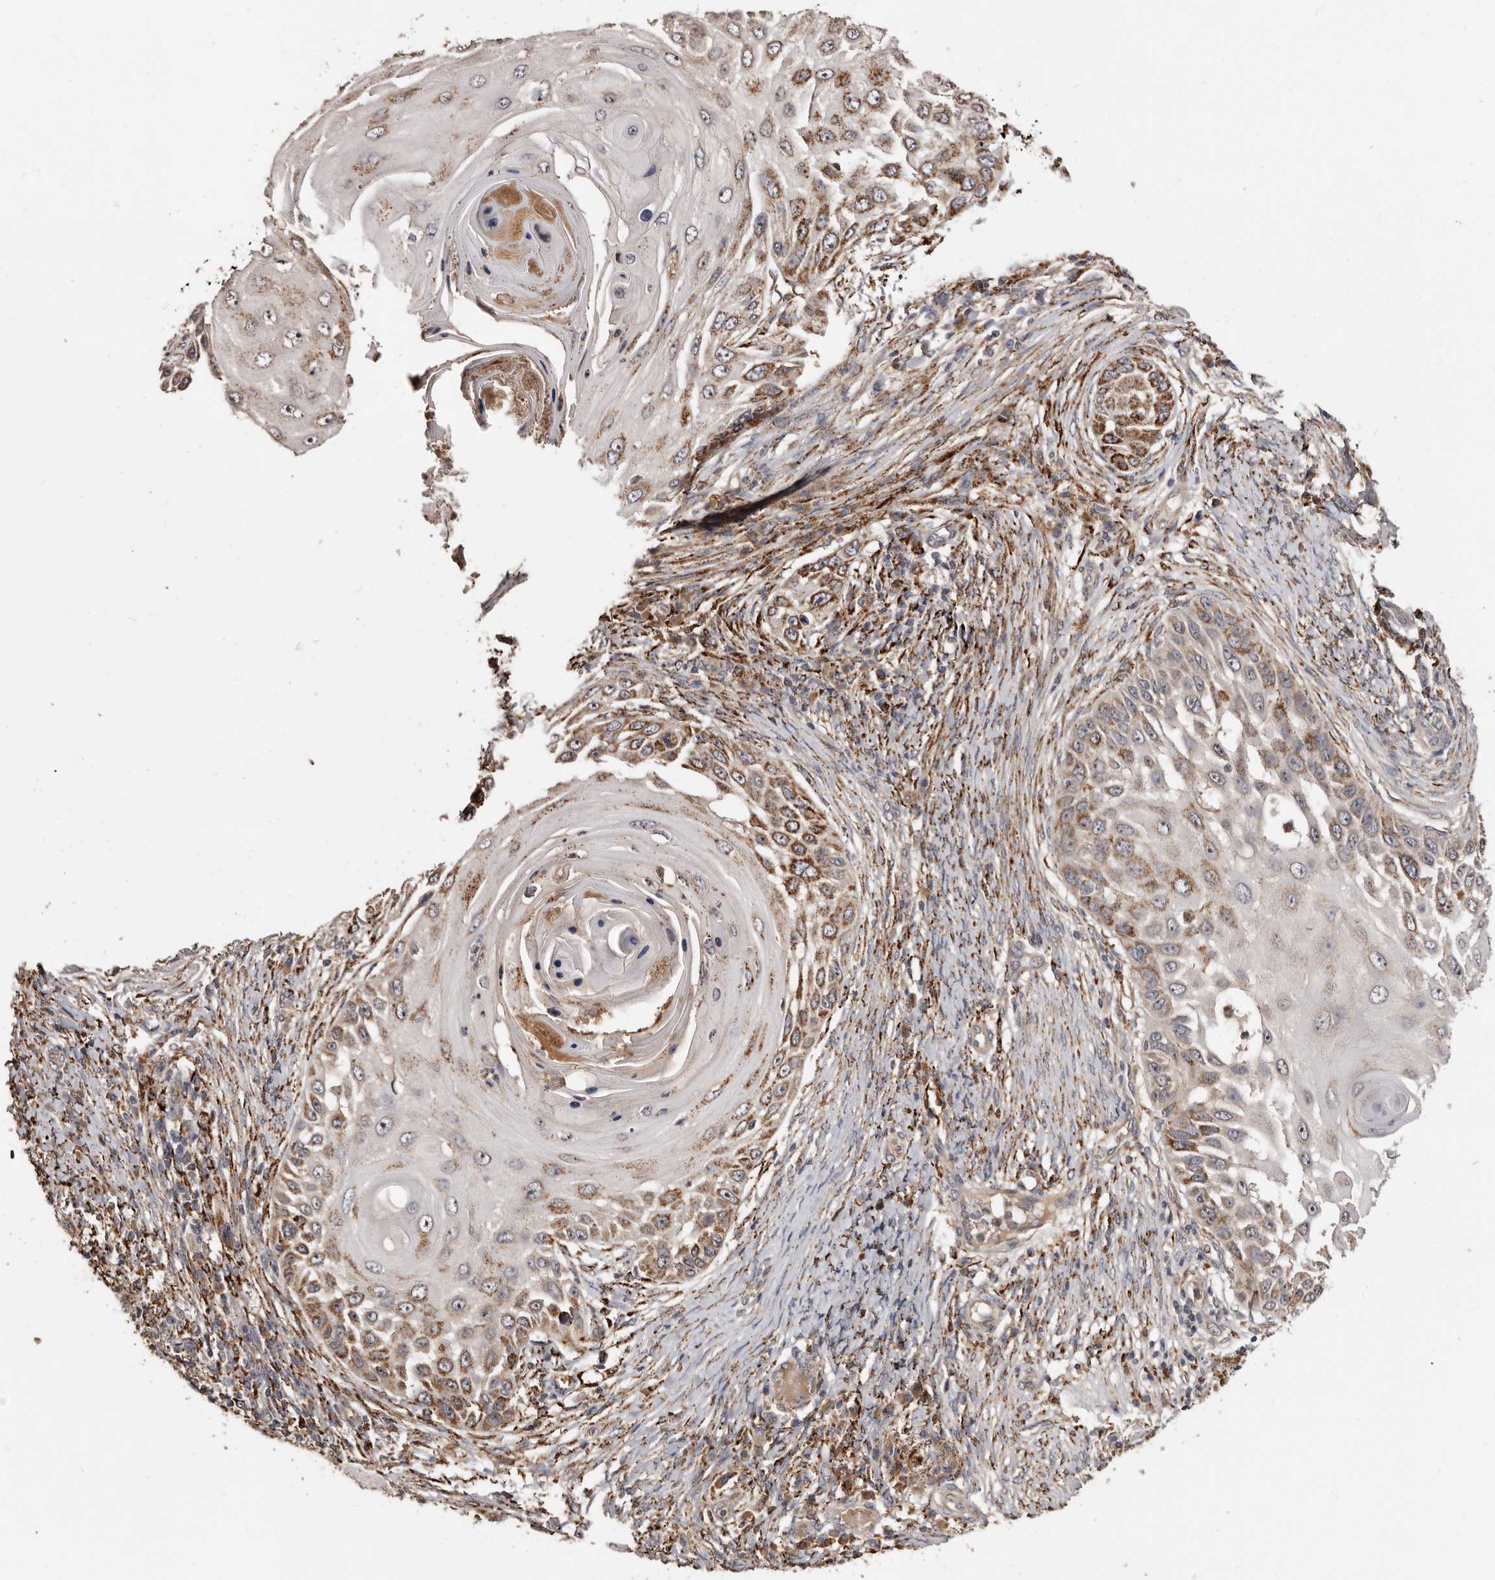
{"staining": {"intensity": "moderate", "quantity": "25%-75%", "location": "cytoplasmic/membranous"}, "tissue": "skin cancer", "cell_type": "Tumor cells", "image_type": "cancer", "snomed": [{"axis": "morphology", "description": "Squamous cell carcinoma, NOS"}, {"axis": "topography", "description": "Skin"}], "caption": "Tumor cells exhibit medium levels of moderate cytoplasmic/membranous staining in about 25%-75% of cells in human skin cancer.", "gene": "AKAP7", "patient": {"sex": "female", "age": 44}}